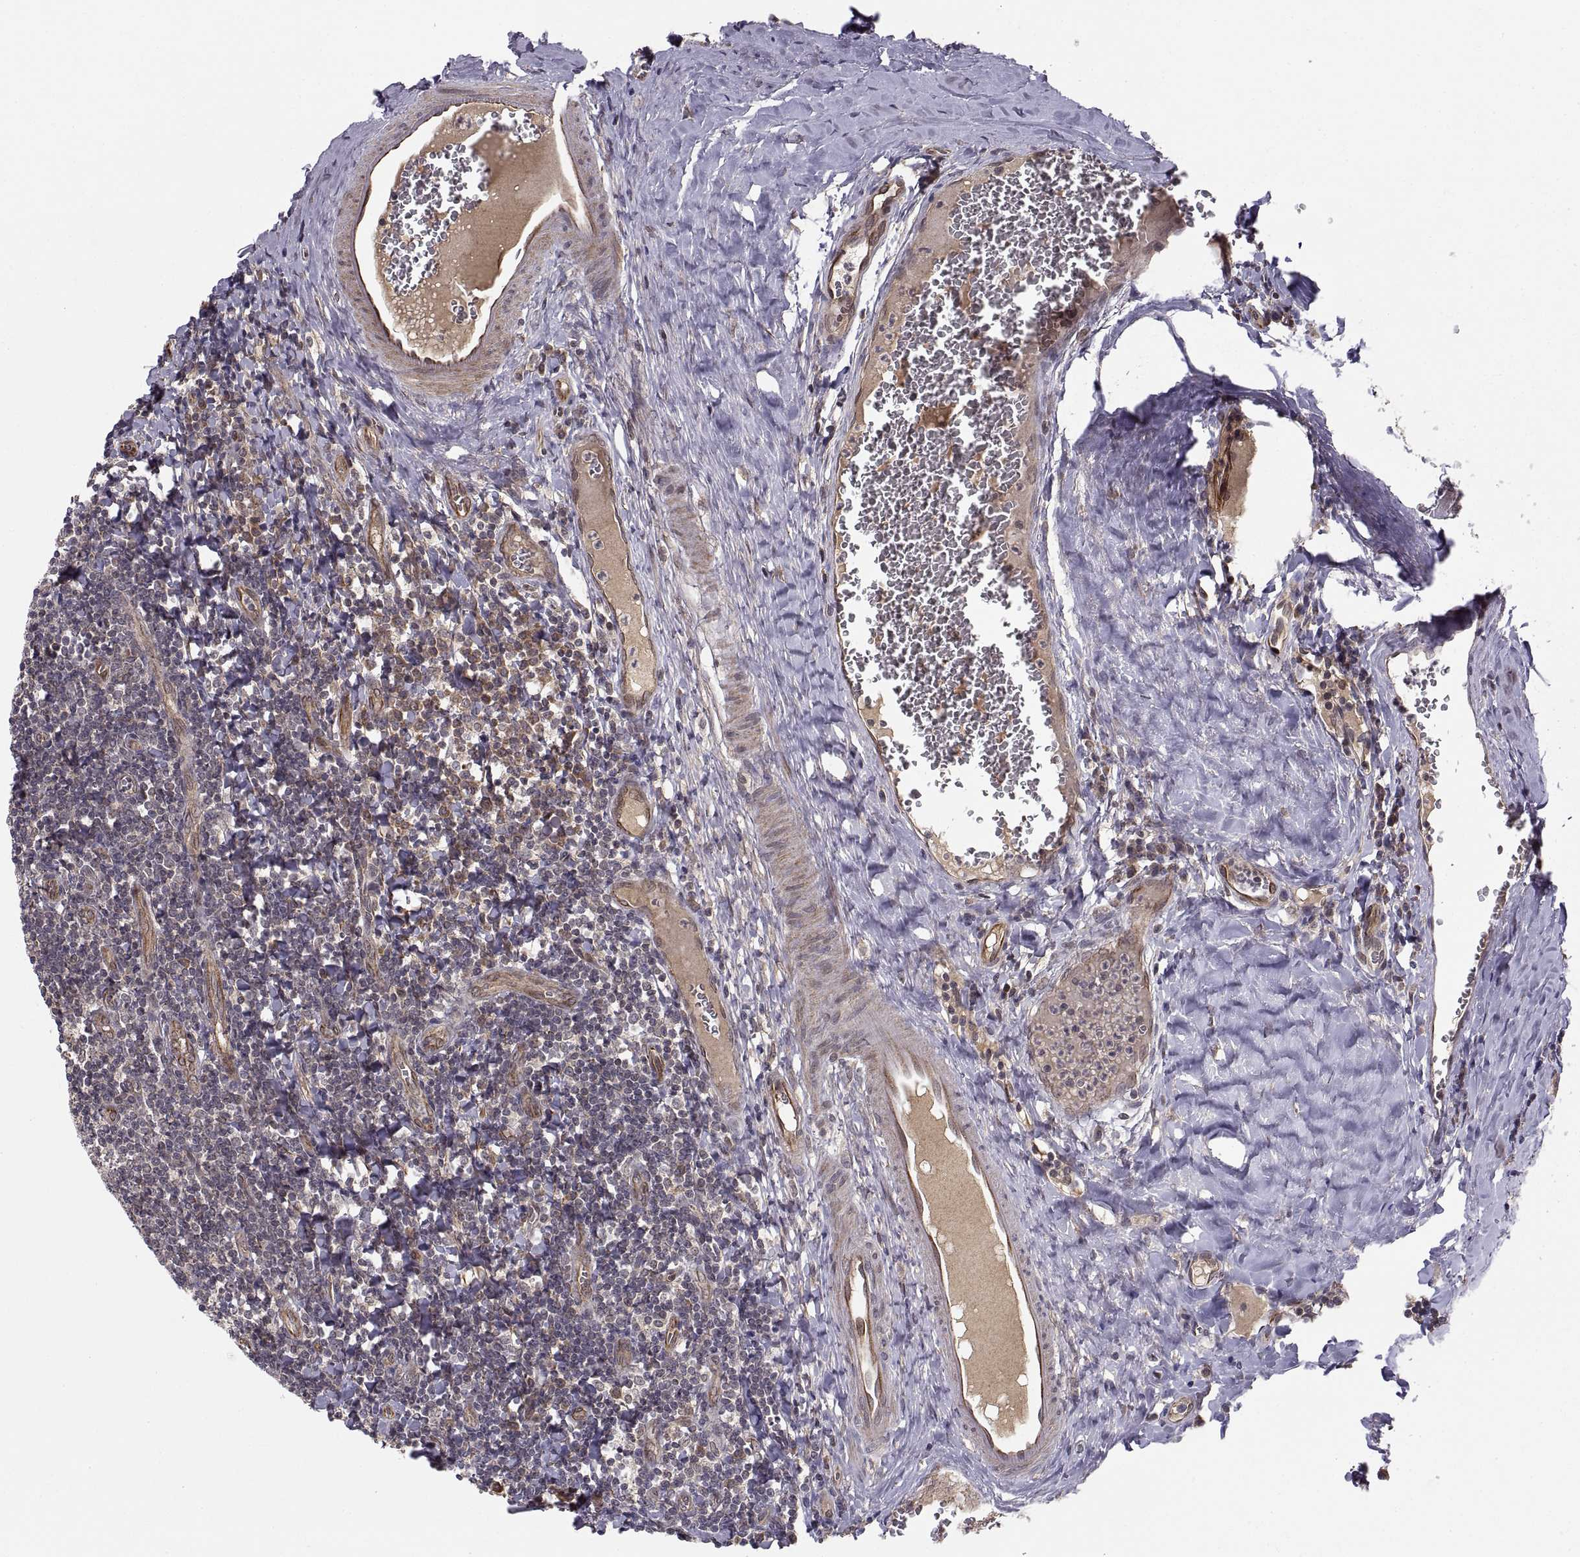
{"staining": {"intensity": "moderate", "quantity": "<25%", "location": "cytoplasmic/membranous"}, "tissue": "tonsil", "cell_type": "Germinal center cells", "image_type": "normal", "snomed": [{"axis": "morphology", "description": "Normal tissue, NOS"}, {"axis": "morphology", "description": "Inflammation, NOS"}, {"axis": "topography", "description": "Tonsil"}], "caption": "Immunohistochemistry (IHC) micrograph of benign tonsil: human tonsil stained using immunohistochemistry (IHC) demonstrates low levels of moderate protein expression localized specifically in the cytoplasmic/membranous of germinal center cells, appearing as a cytoplasmic/membranous brown color.", "gene": "ABL2", "patient": {"sex": "female", "age": 31}}